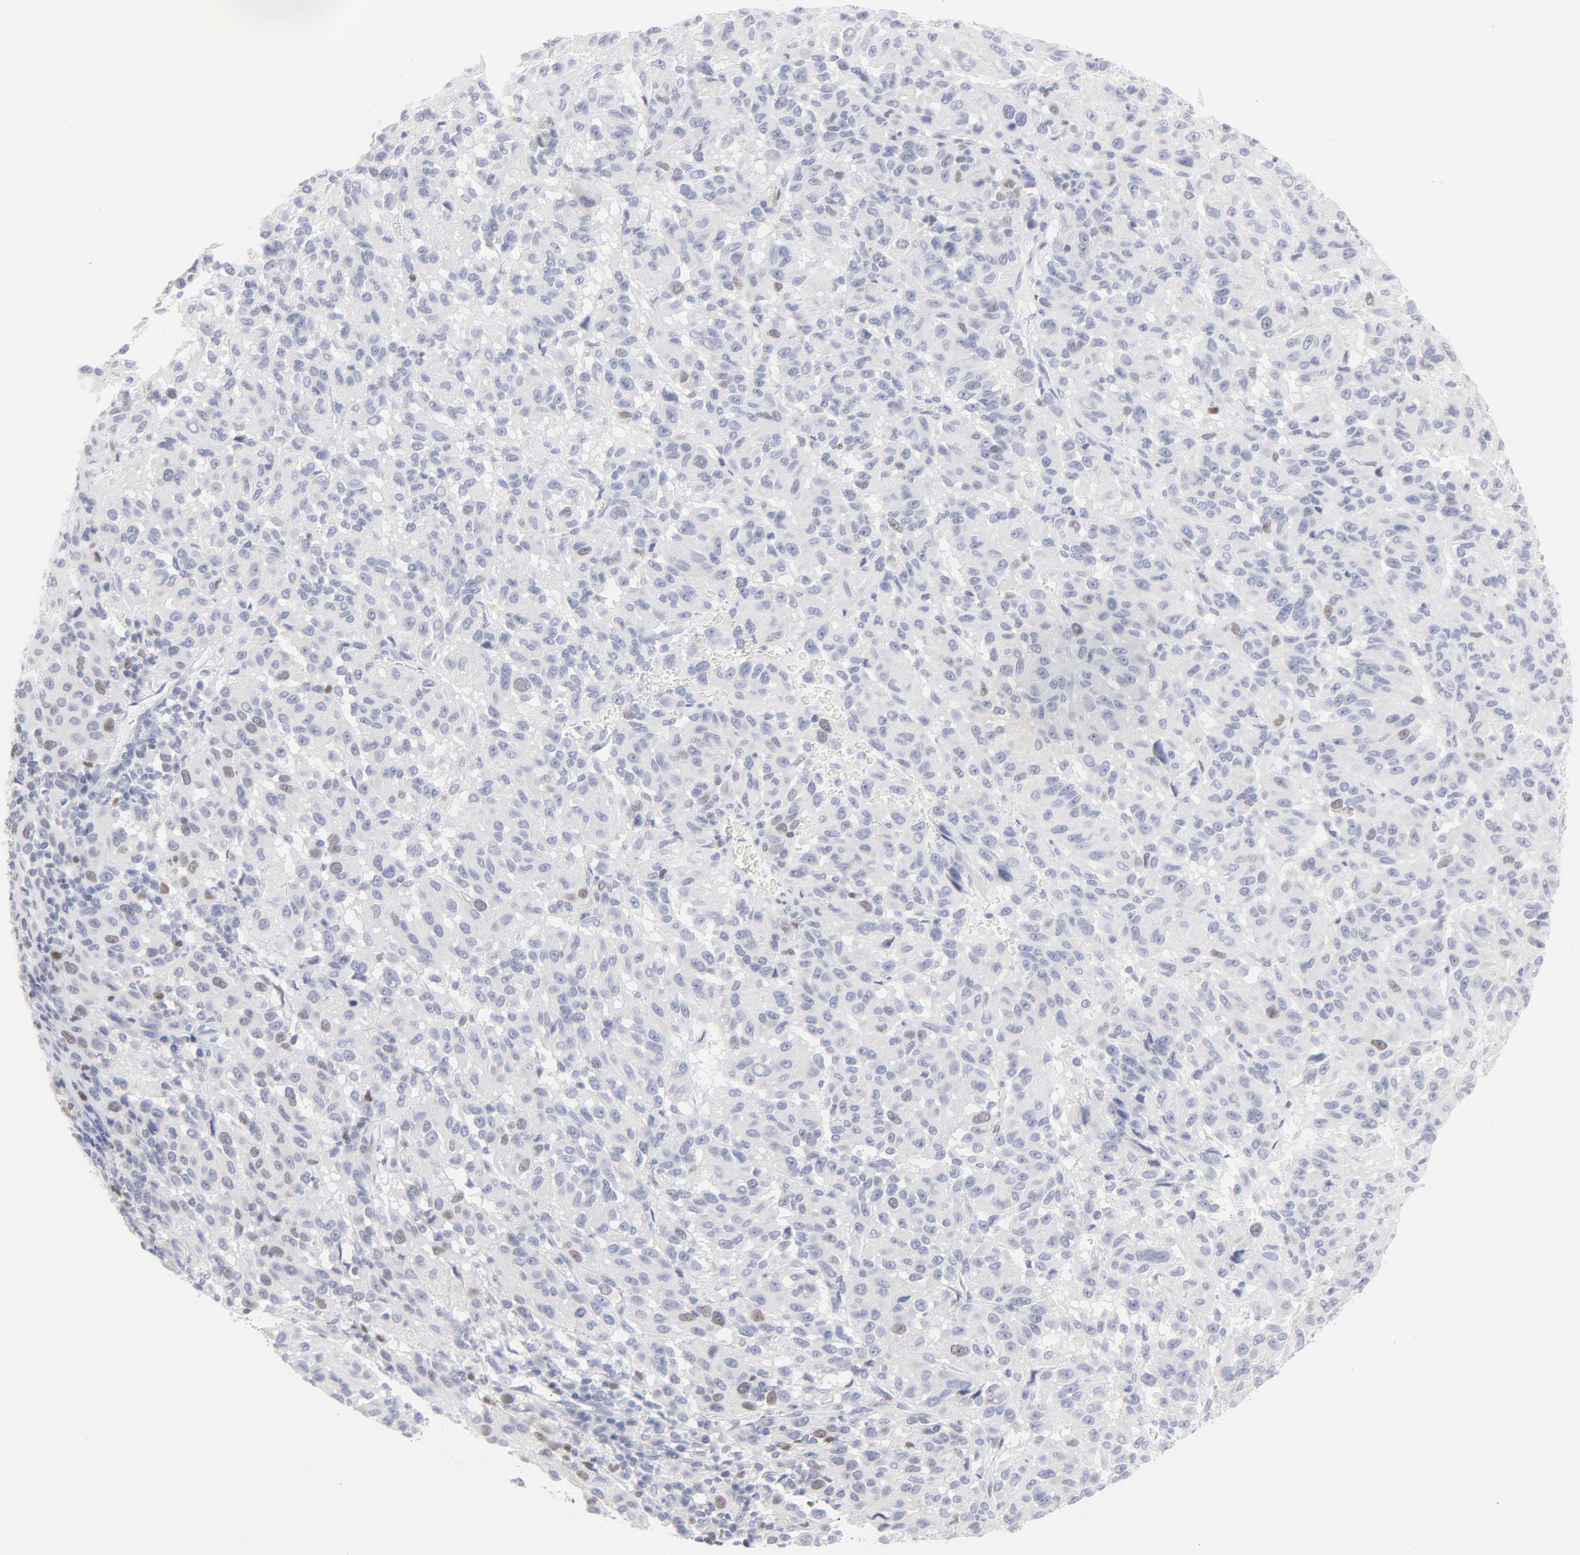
{"staining": {"intensity": "moderate", "quantity": "<25%", "location": "nuclear"}, "tissue": "melanoma", "cell_type": "Tumor cells", "image_type": "cancer", "snomed": [{"axis": "morphology", "description": "Malignant melanoma, Metastatic site"}, {"axis": "topography", "description": "Lung"}], "caption": "Immunohistochemical staining of human melanoma reveals moderate nuclear protein positivity in approximately <25% of tumor cells.", "gene": "MCM7", "patient": {"sex": "male", "age": 64}}